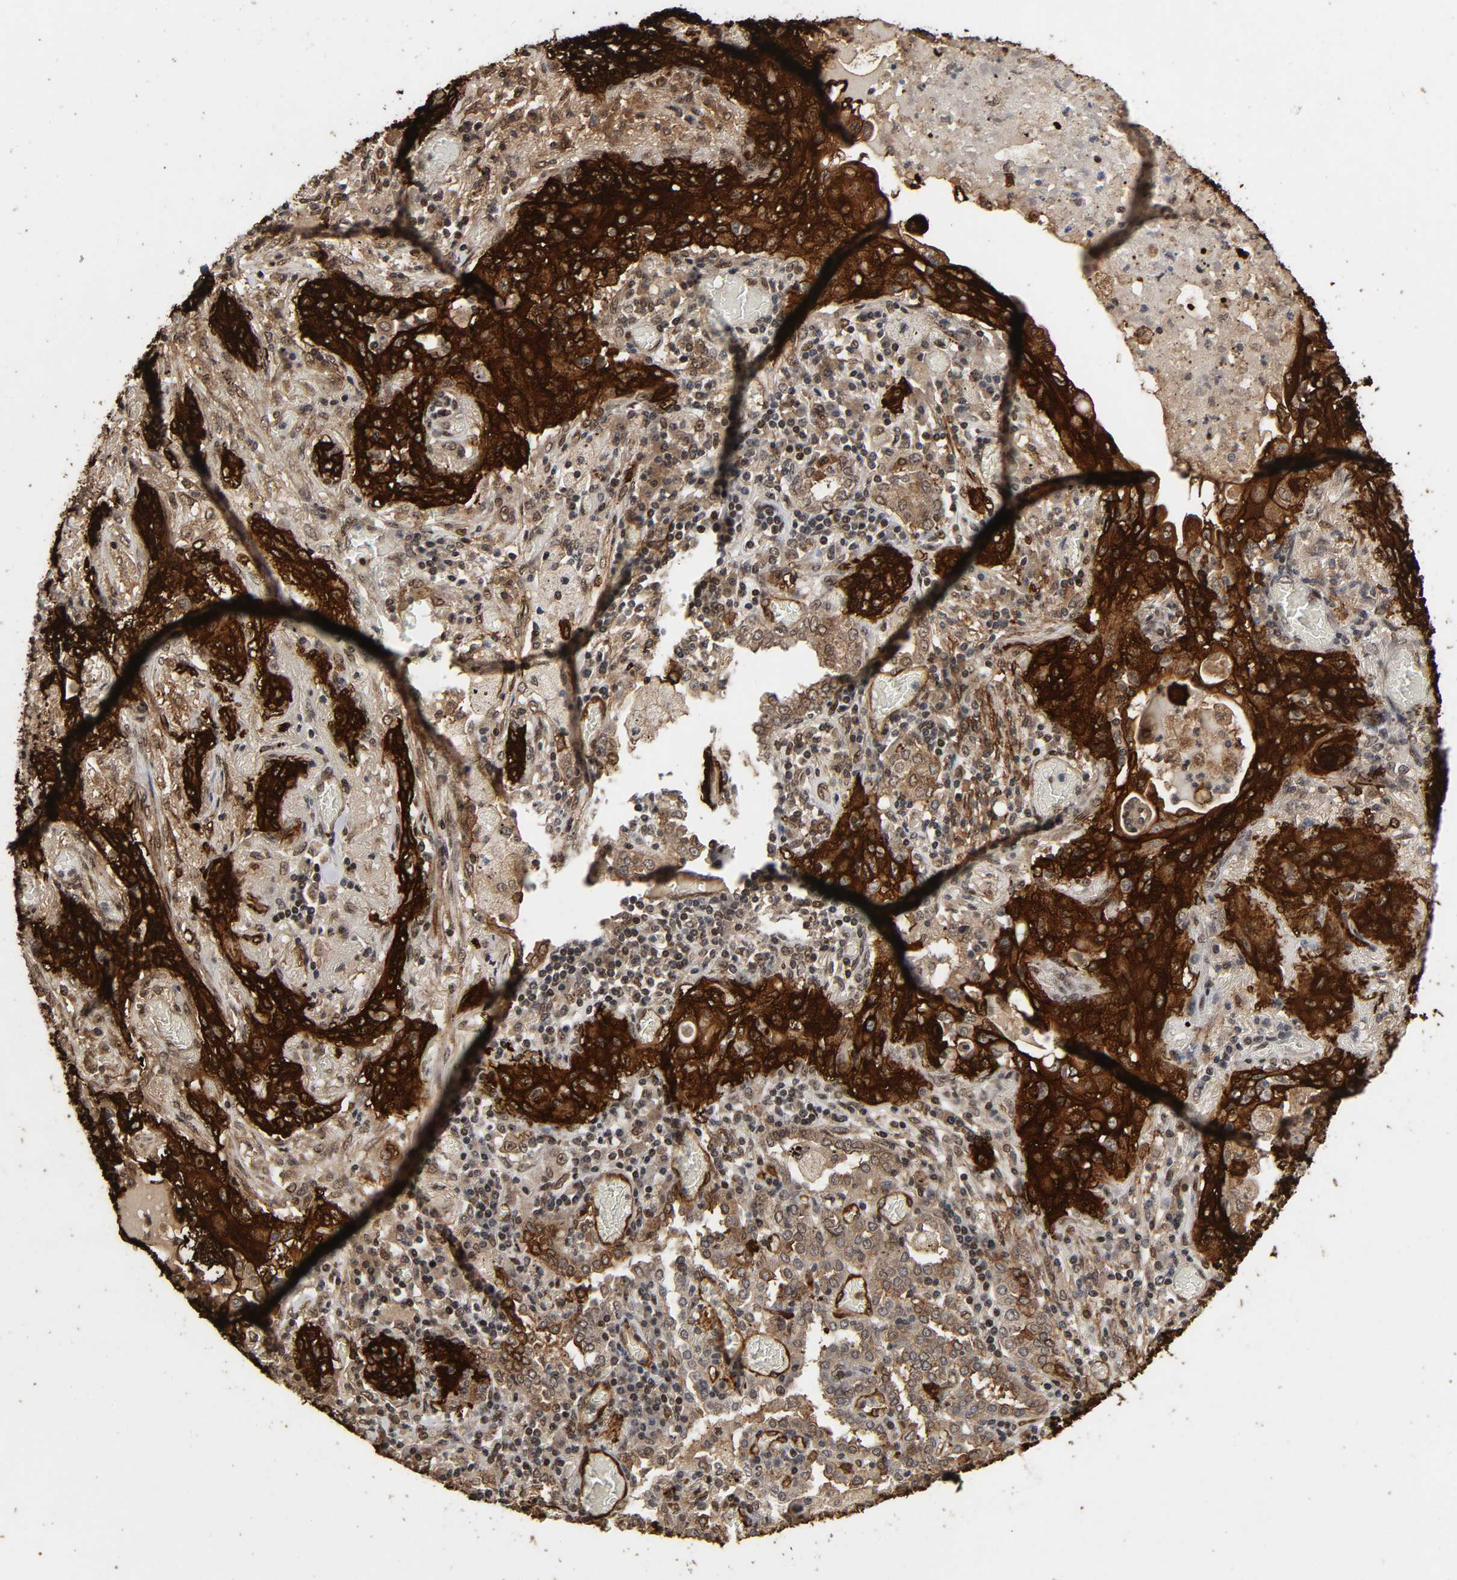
{"staining": {"intensity": "strong", "quantity": ">75%", "location": "cytoplasmic/membranous"}, "tissue": "lung cancer", "cell_type": "Tumor cells", "image_type": "cancer", "snomed": [{"axis": "morphology", "description": "Squamous cell carcinoma, NOS"}, {"axis": "topography", "description": "Lung"}], "caption": "Protein expression analysis of human squamous cell carcinoma (lung) reveals strong cytoplasmic/membranous positivity in about >75% of tumor cells.", "gene": "AHNAK2", "patient": {"sex": "female", "age": 47}}